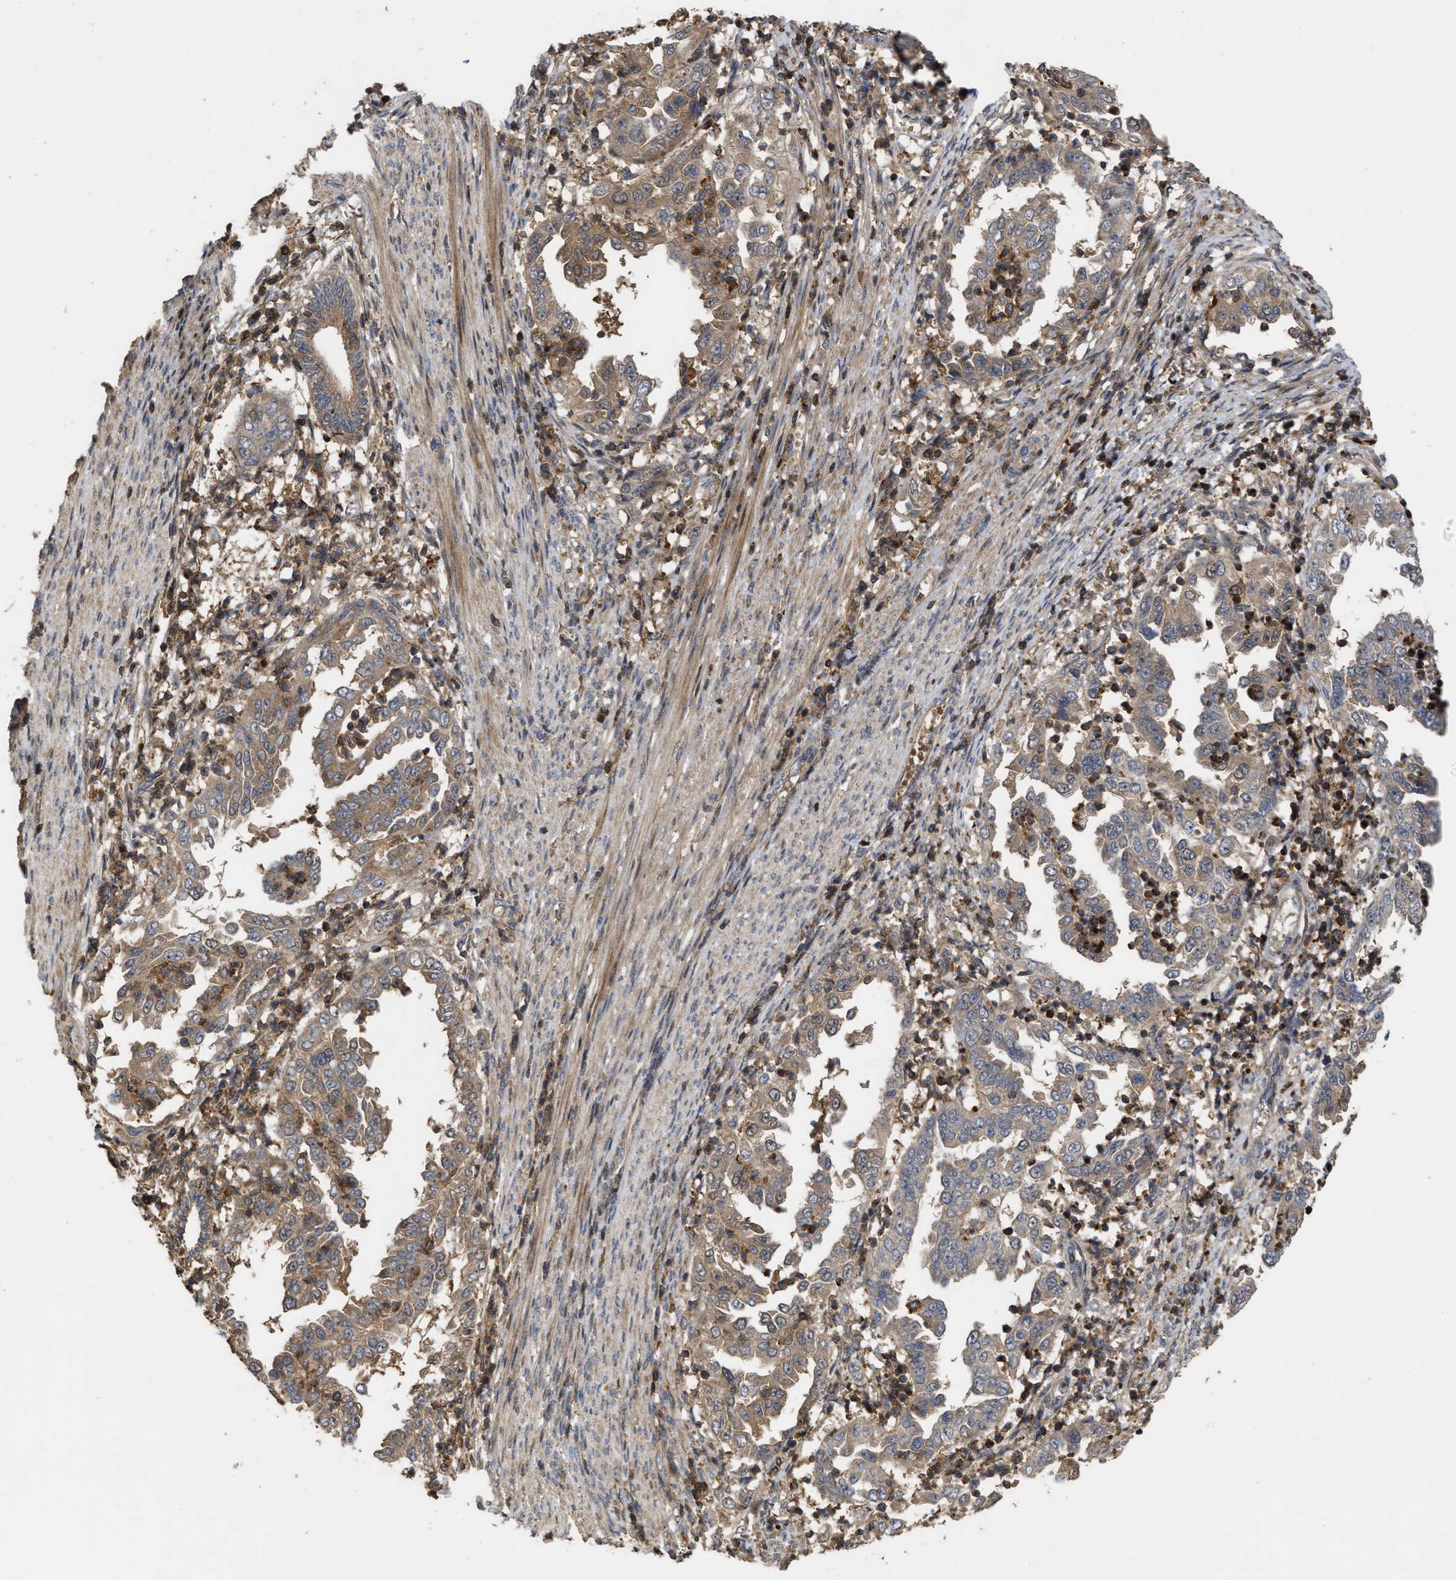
{"staining": {"intensity": "weak", "quantity": ">75%", "location": "cytoplasmic/membranous"}, "tissue": "endometrial cancer", "cell_type": "Tumor cells", "image_type": "cancer", "snomed": [{"axis": "morphology", "description": "Adenocarcinoma, NOS"}, {"axis": "topography", "description": "Endometrium"}], "caption": "A brown stain shows weak cytoplasmic/membranous positivity of a protein in adenocarcinoma (endometrial) tumor cells. (IHC, brightfield microscopy, high magnification).", "gene": "CBR3", "patient": {"sex": "female", "age": 85}}